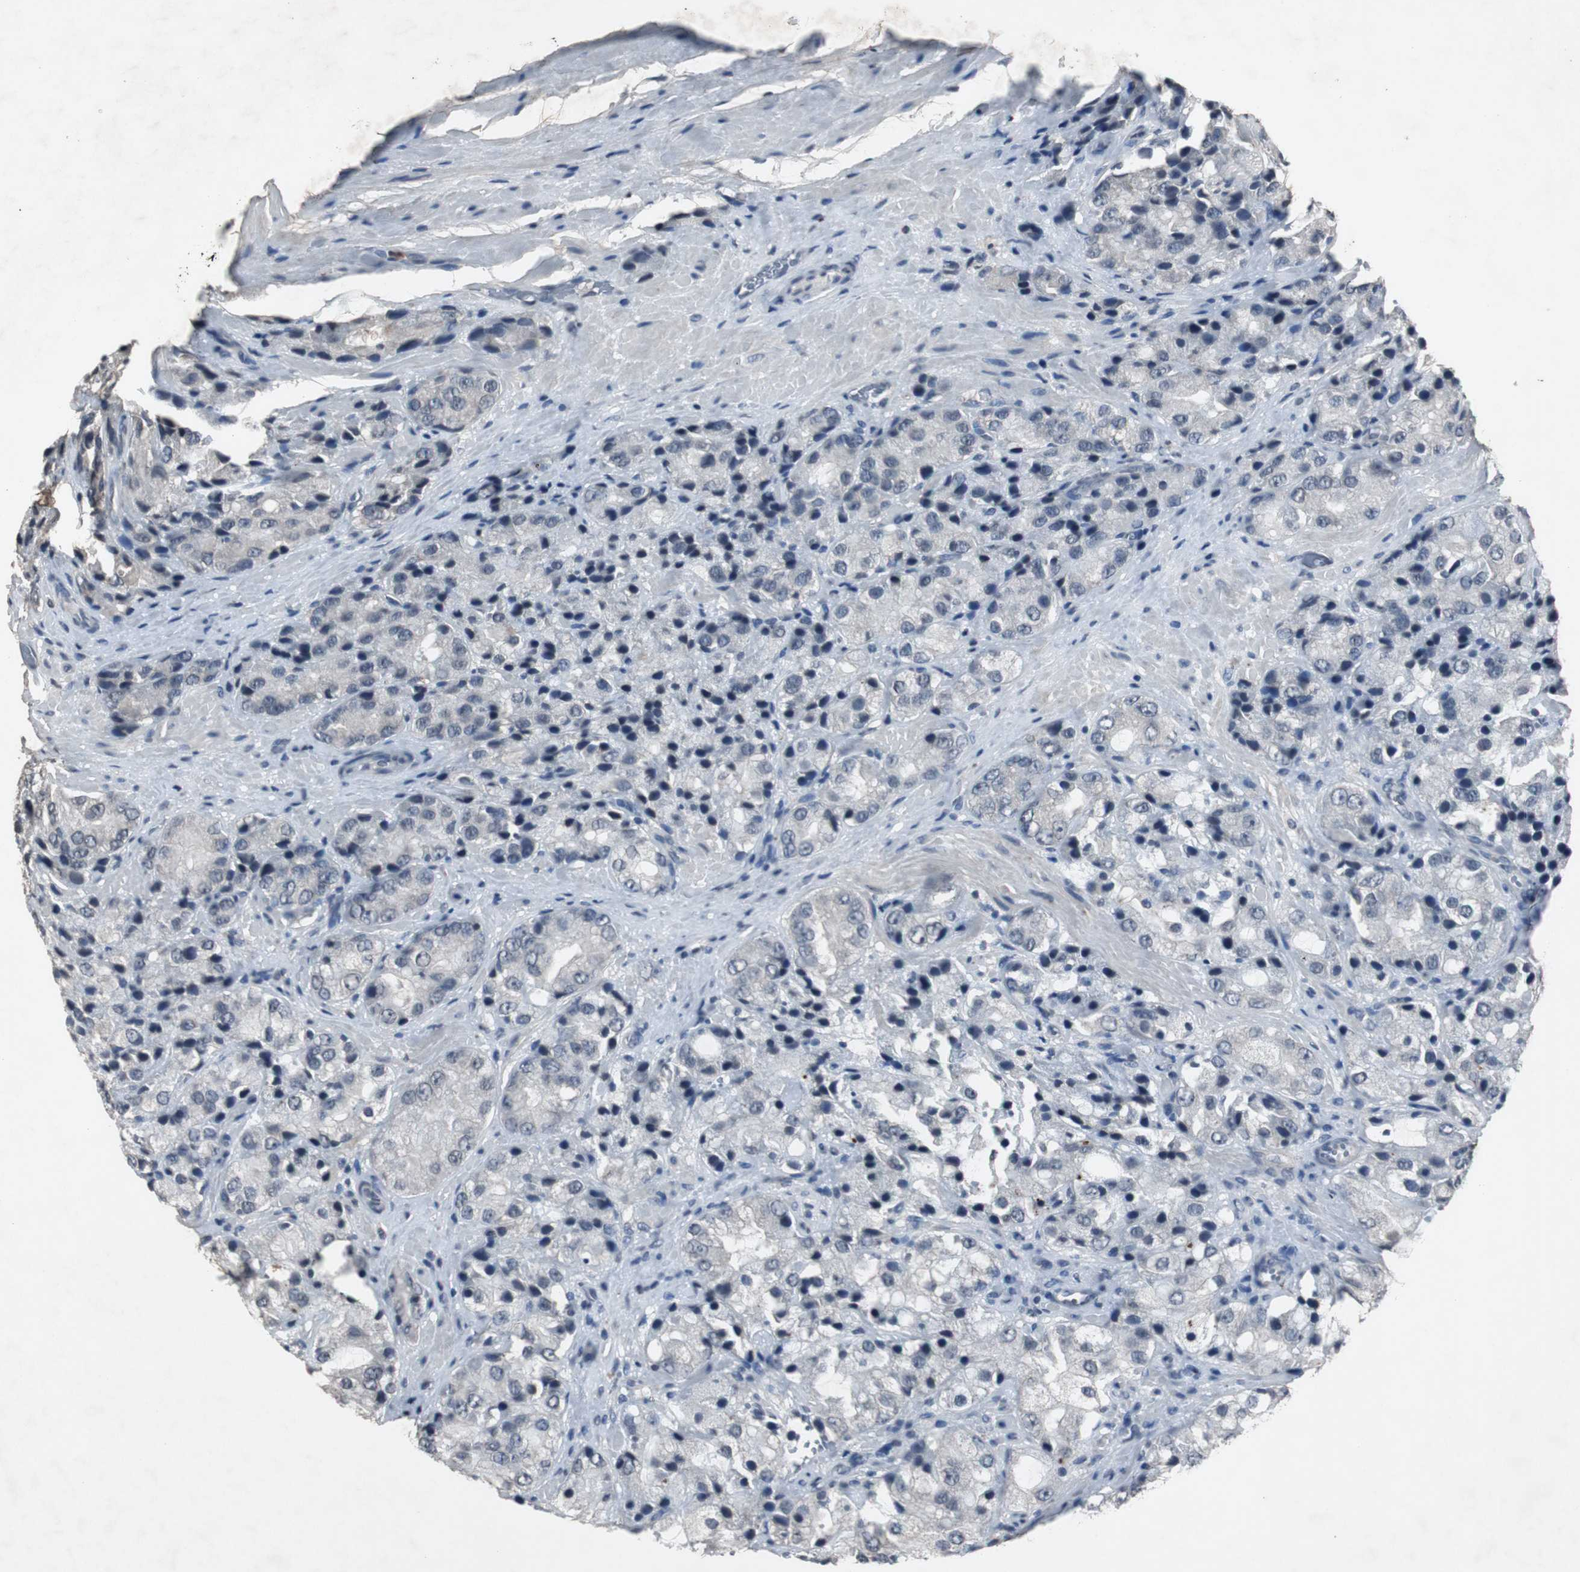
{"staining": {"intensity": "negative", "quantity": "none", "location": "none"}, "tissue": "prostate cancer", "cell_type": "Tumor cells", "image_type": "cancer", "snomed": [{"axis": "morphology", "description": "Adenocarcinoma, High grade"}, {"axis": "topography", "description": "Prostate"}], "caption": "Human prostate cancer stained for a protein using immunohistochemistry shows no staining in tumor cells.", "gene": "ADNP2", "patient": {"sex": "male", "age": 70}}